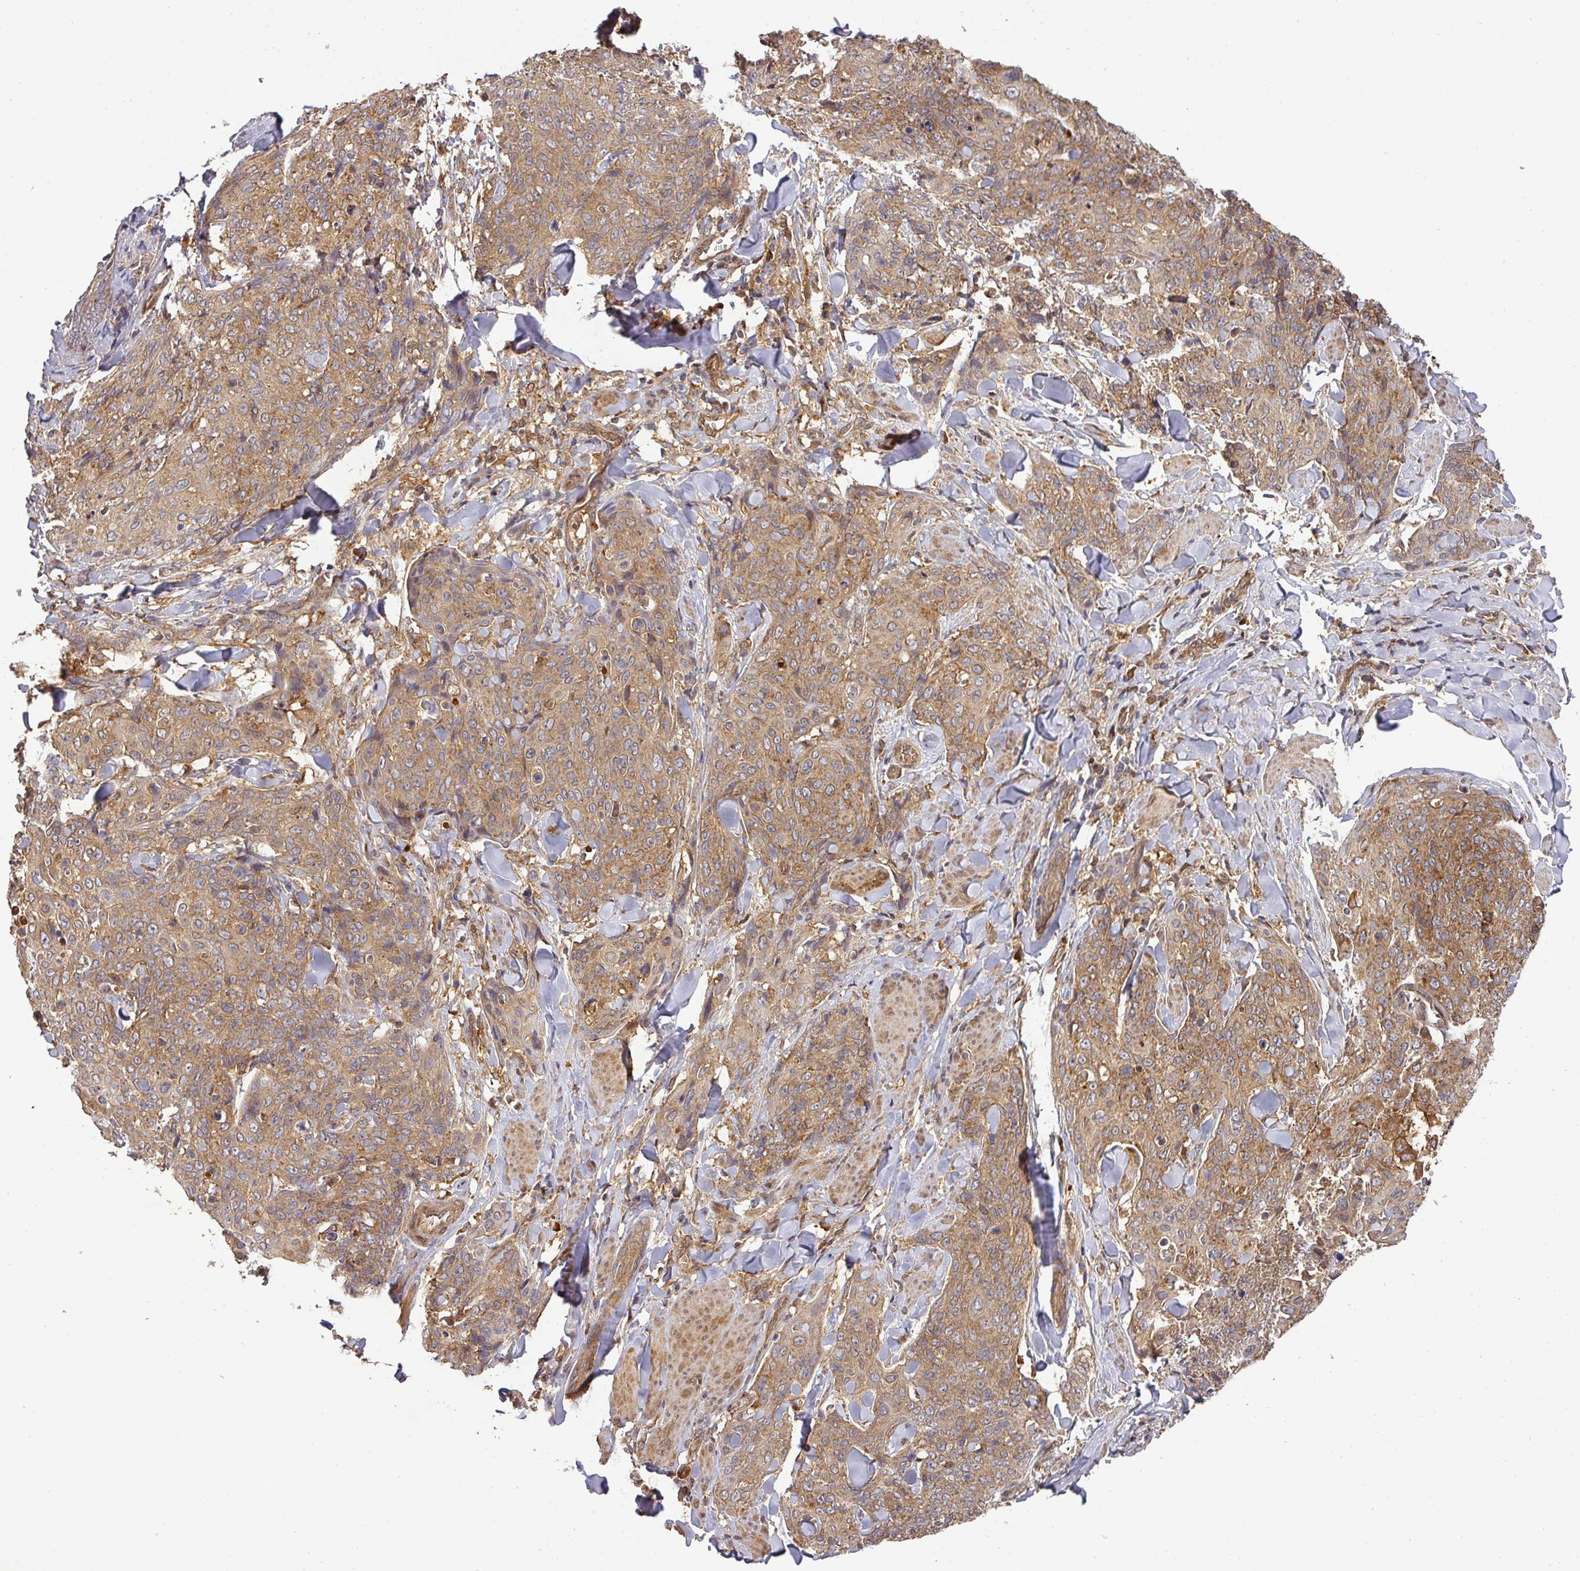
{"staining": {"intensity": "moderate", "quantity": ">75%", "location": "cytoplasmic/membranous"}, "tissue": "skin cancer", "cell_type": "Tumor cells", "image_type": "cancer", "snomed": [{"axis": "morphology", "description": "Squamous cell carcinoma, NOS"}, {"axis": "topography", "description": "Skin"}, {"axis": "topography", "description": "Vulva"}], "caption": "Squamous cell carcinoma (skin) was stained to show a protein in brown. There is medium levels of moderate cytoplasmic/membranous staining in about >75% of tumor cells.", "gene": "MALSU1", "patient": {"sex": "female", "age": 85}}